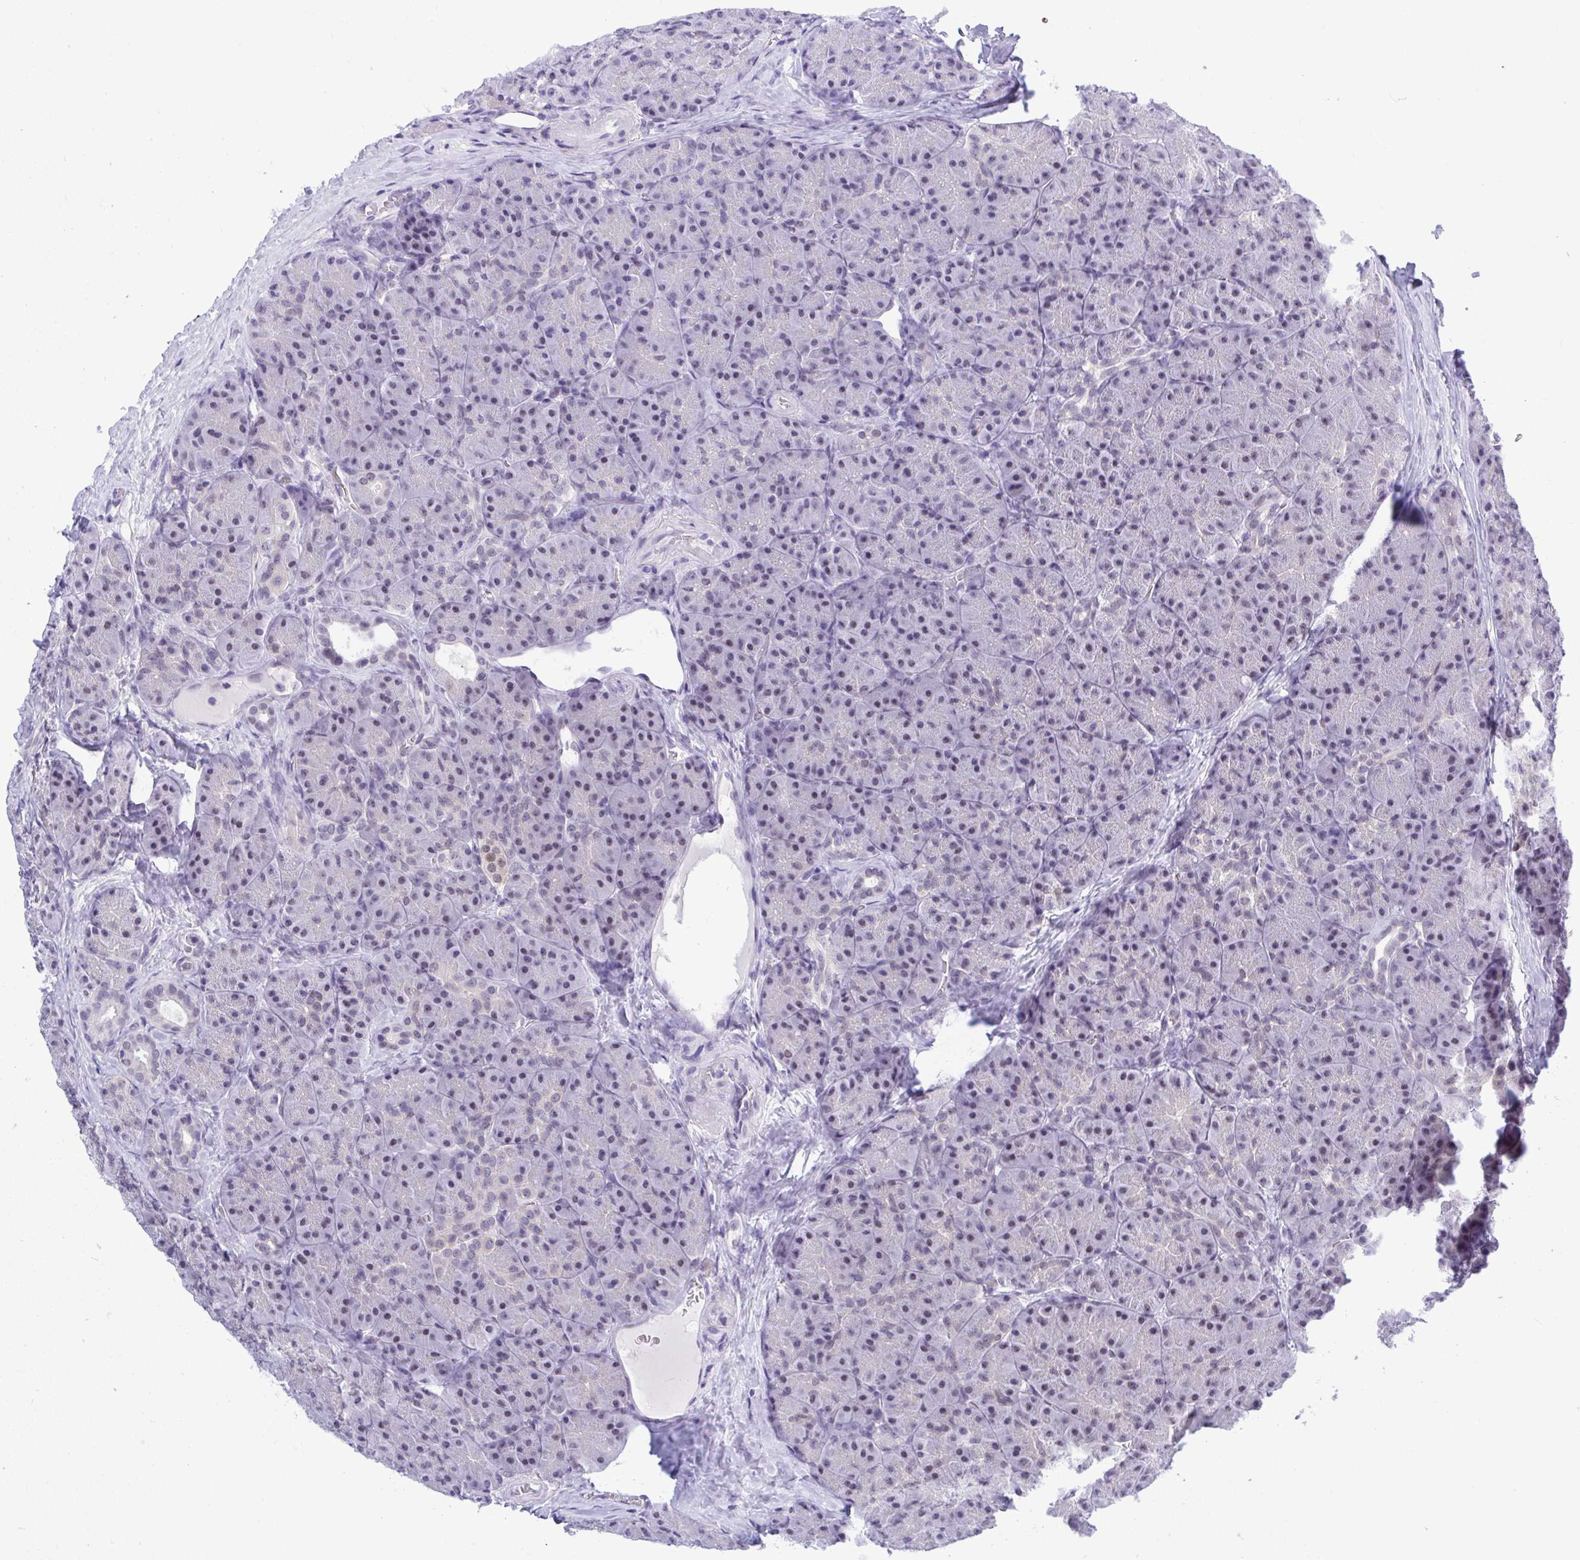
{"staining": {"intensity": "weak", "quantity": "<25%", "location": "nuclear"}, "tissue": "pancreas", "cell_type": "Exocrine glandular cells", "image_type": "normal", "snomed": [{"axis": "morphology", "description": "Normal tissue, NOS"}, {"axis": "topography", "description": "Pancreas"}], "caption": "IHC of benign human pancreas shows no staining in exocrine glandular cells.", "gene": "THOP1", "patient": {"sex": "male", "age": 57}}